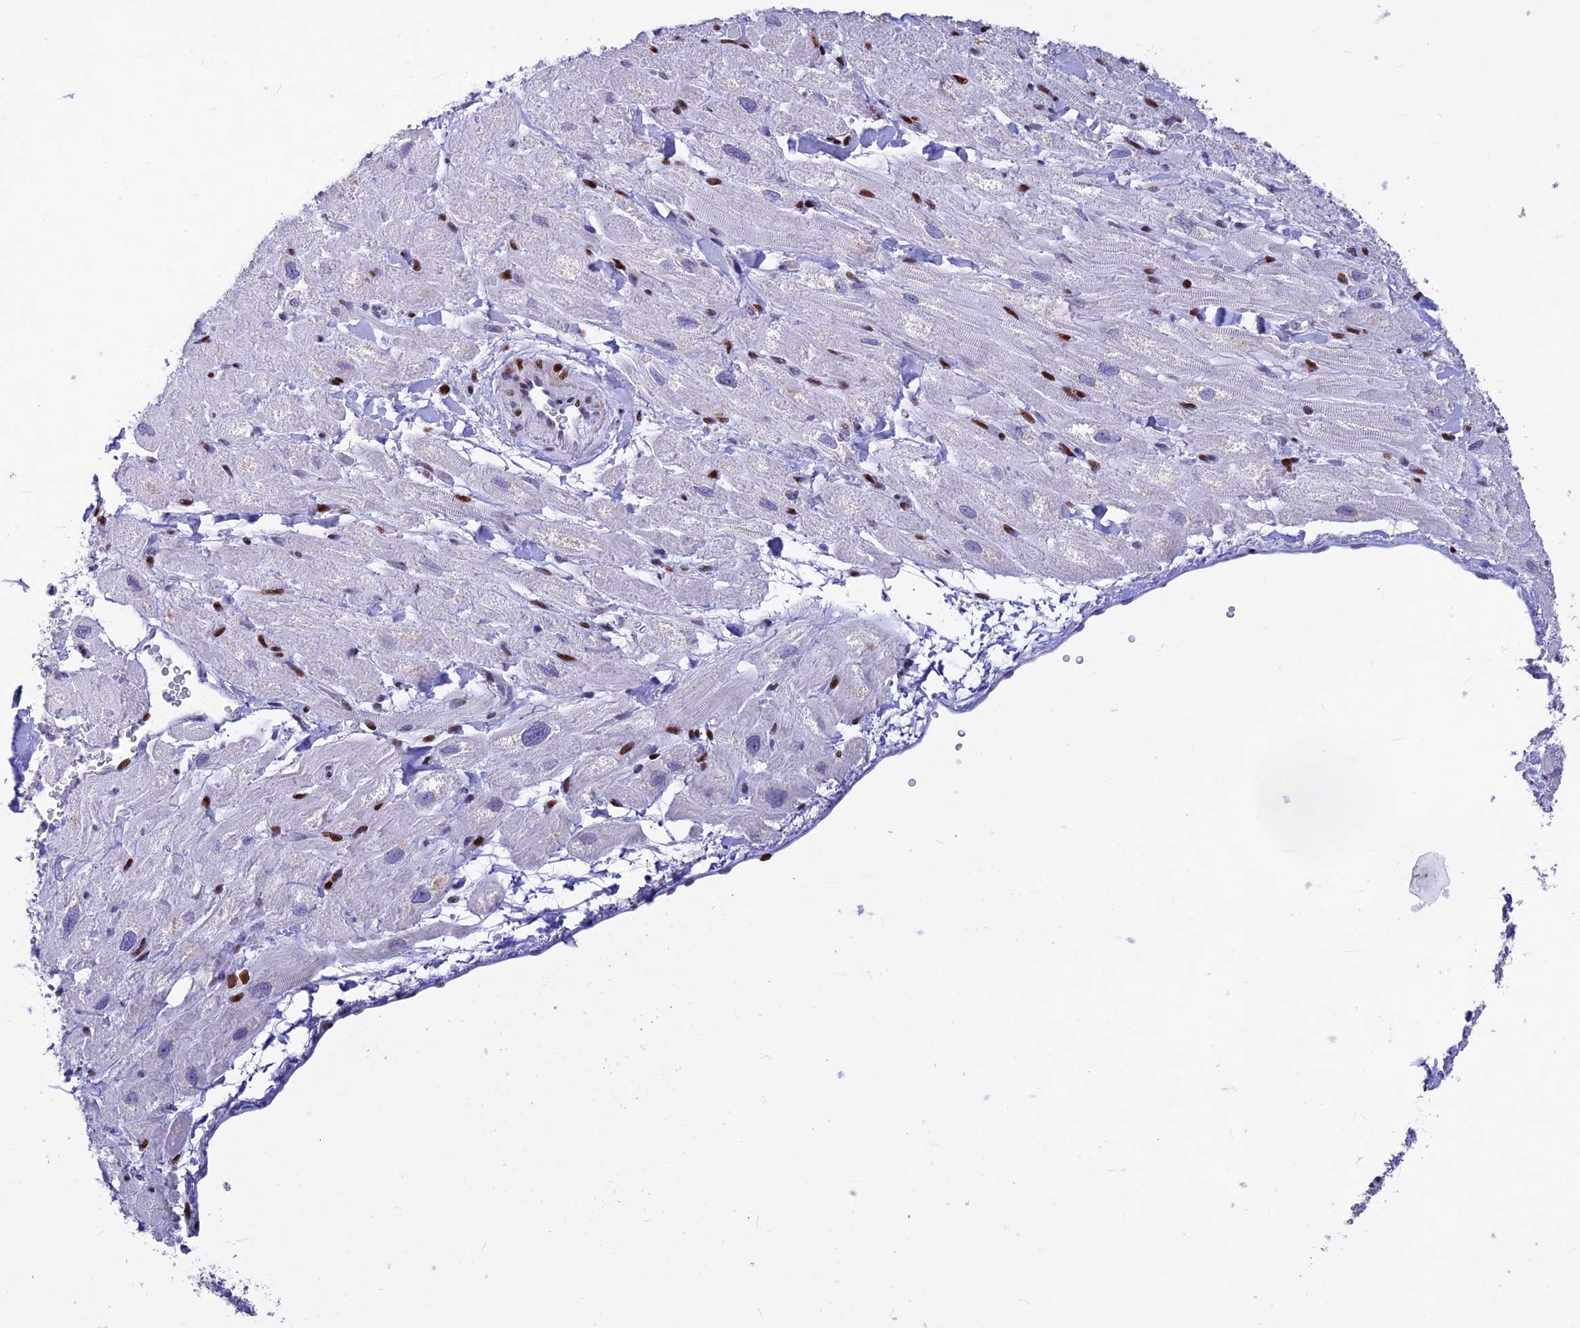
{"staining": {"intensity": "negative", "quantity": "none", "location": "none"}, "tissue": "heart muscle", "cell_type": "Cardiomyocytes", "image_type": "normal", "snomed": [{"axis": "morphology", "description": "Normal tissue, NOS"}, {"axis": "topography", "description": "Heart"}], "caption": "This micrograph is of benign heart muscle stained with IHC to label a protein in brown with the nuclei are counter-stained blue. There is no staining in cardiomyocytes.", "gene": "PRPS1", "patient": {"sex": "male", "age": 65}}